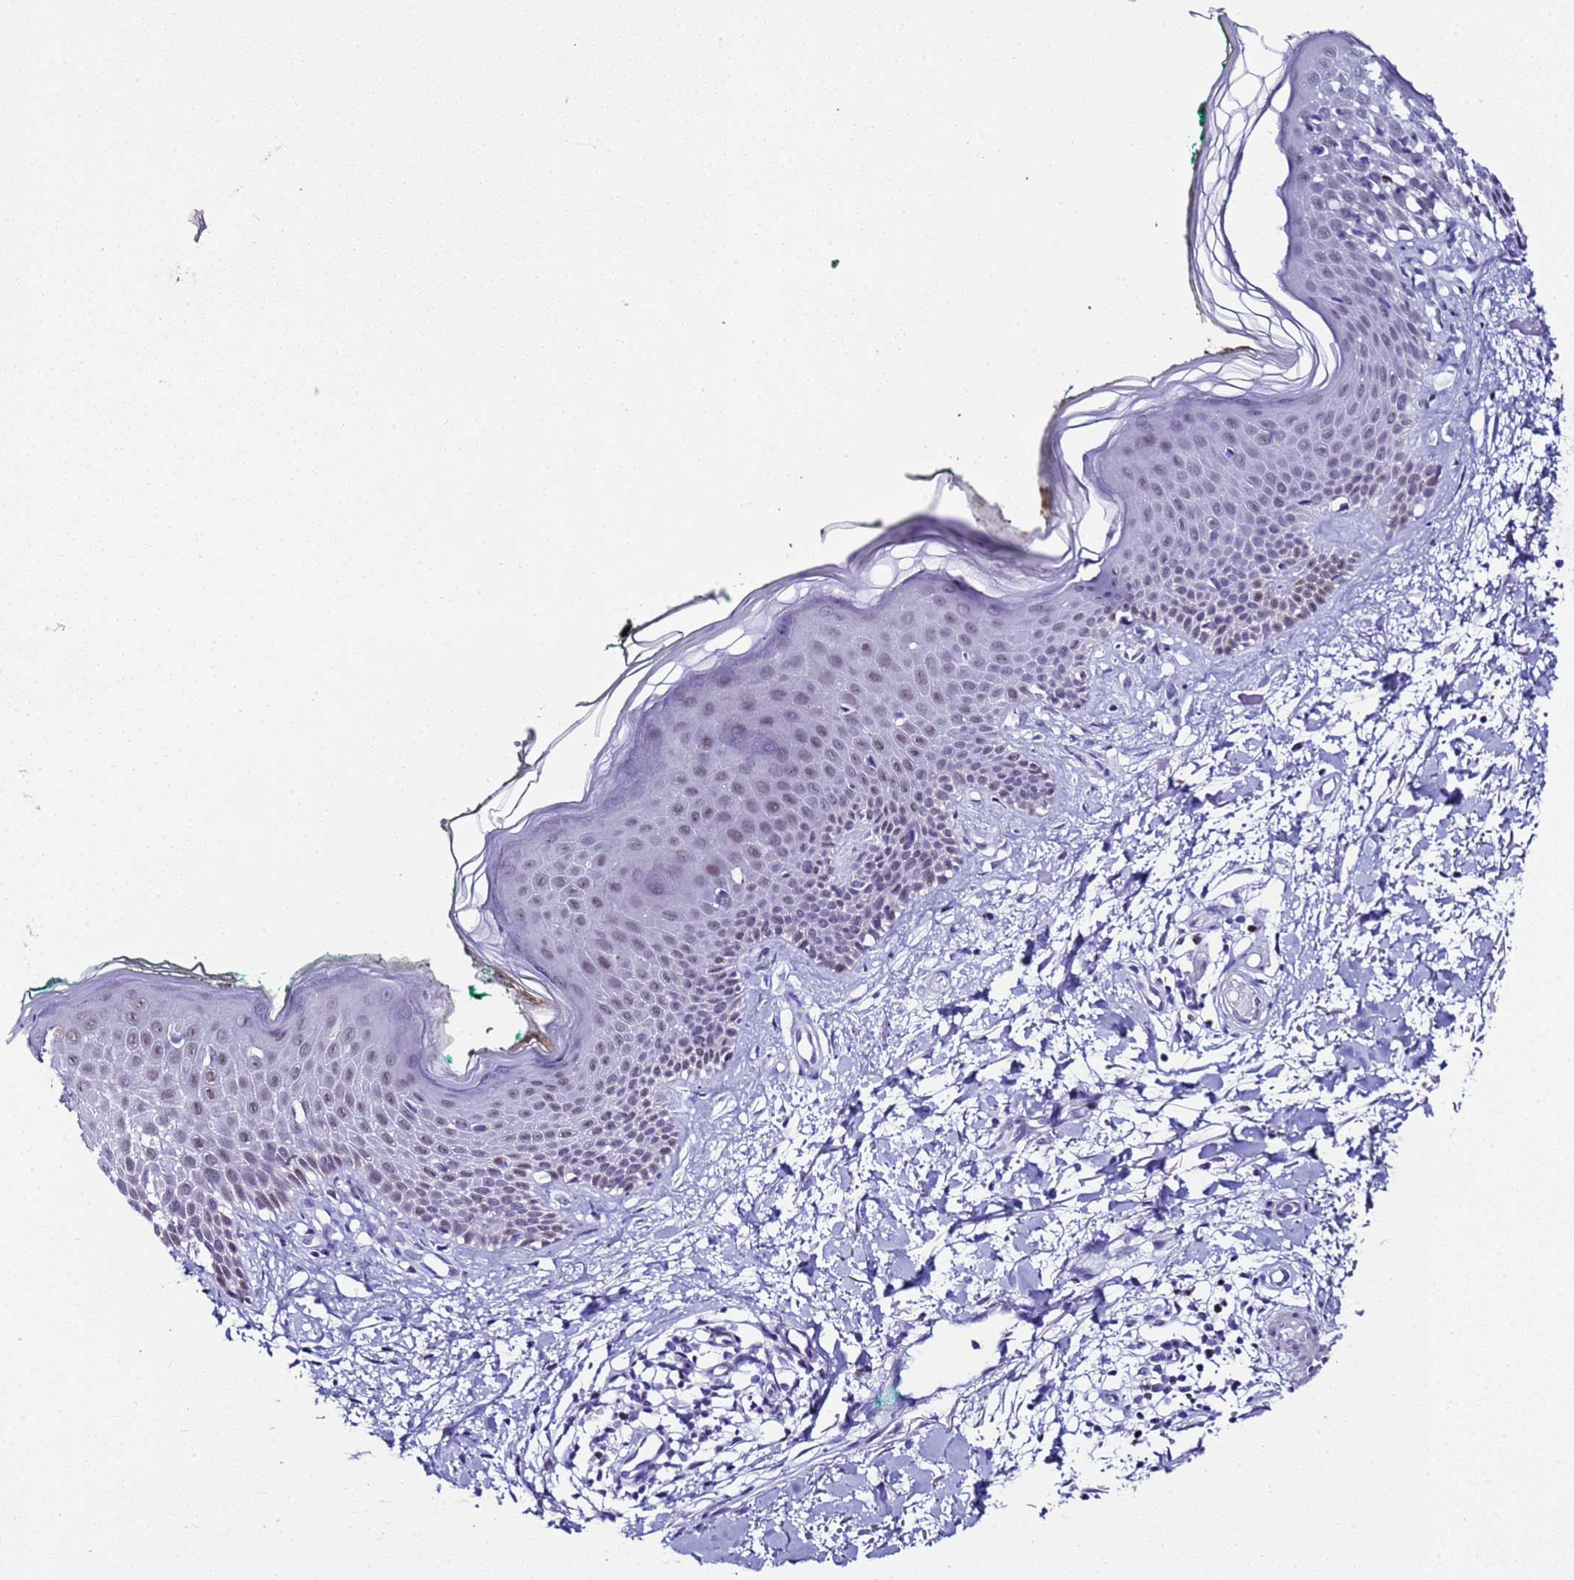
{"staining": {"intensity": "weak", "quantity": "25%-75%", "location": "nuclear"}, "tissue": "skin", "cell_type": "Fibroblasts", "image_type": "normal", "snomed": [{"axis": "morphology", "description": "Normal tissue, NOS"}, {"axis": "morphology", "description": "Malignant melanoma, NOS"}, {"axis": "topography", "description": "Skin"}], "caption": "Immunohistochemical staining of benign human skin reveals weak nuclear protein positivity in approximately 25%-75% of fibroblasts. The protein of interest is shown in brown color, while the nuclei are stained blue.", "gene": "BCL7A", "patient": {"sex": "male", "age": 62}}